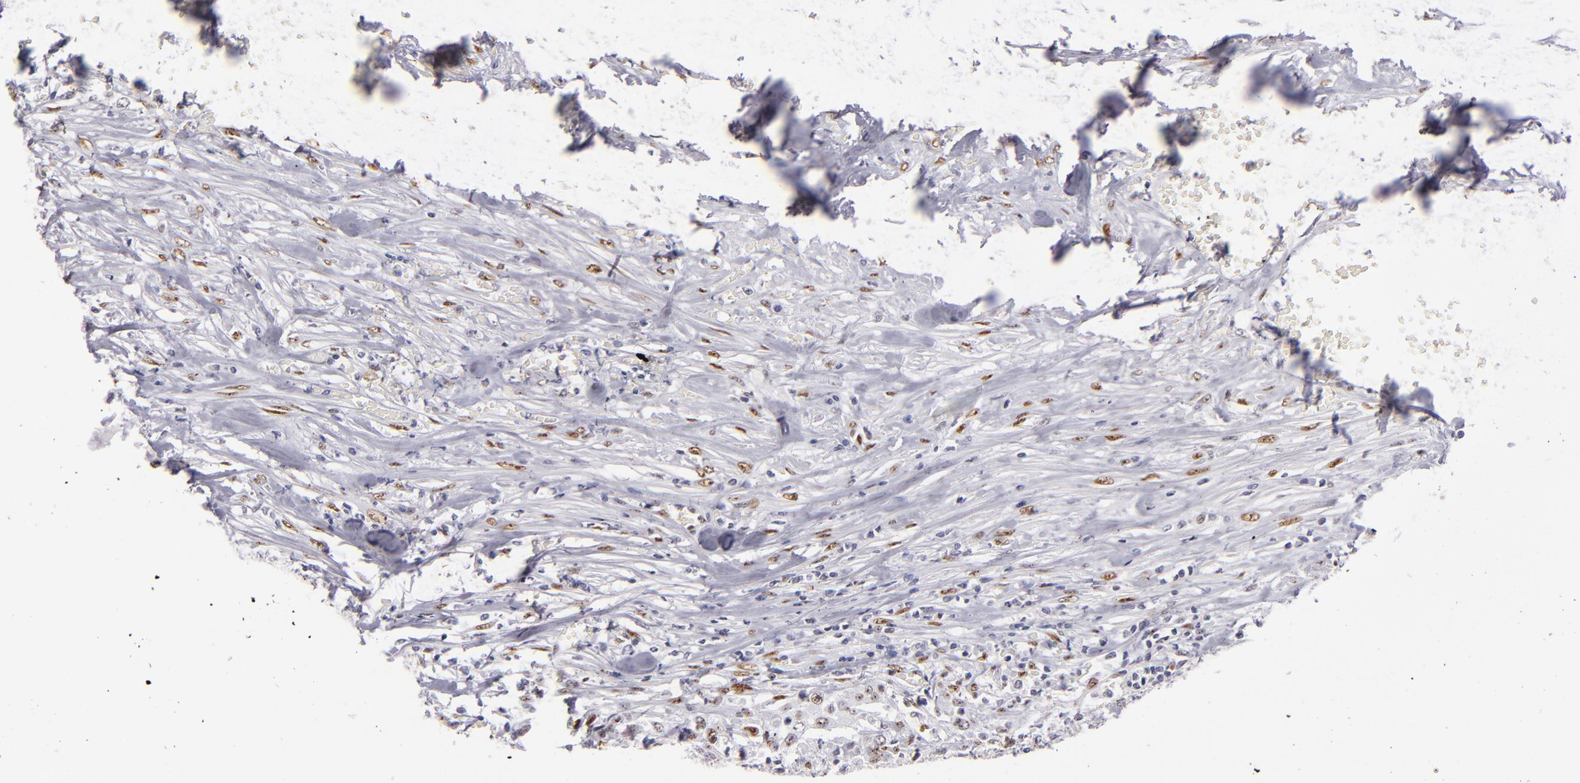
{"staining": {"intensity": "moderate", "quantity": "25%-75%", "location": "nuclear"}, "tissue": "urothelial cancer", "cell_type": "Tumor cells", "image_type": "cancer", "snomed": [{"axis": "morphology", "description": "Urothelial carcinoma, High grade"}, {"axis": "topography", "description": "Urinary bladder"}], "caption": "DAB (3,3'-diaminobenzidine) immunohistochemical staining of human urothelial cancer demonstrates moderate nuclear protein positivity in approximately 25%-75% of tumor cells. Nuclei are stained in blue.", "gene": "TOP3A", "patient": {"sex": "male", "age": 74}}